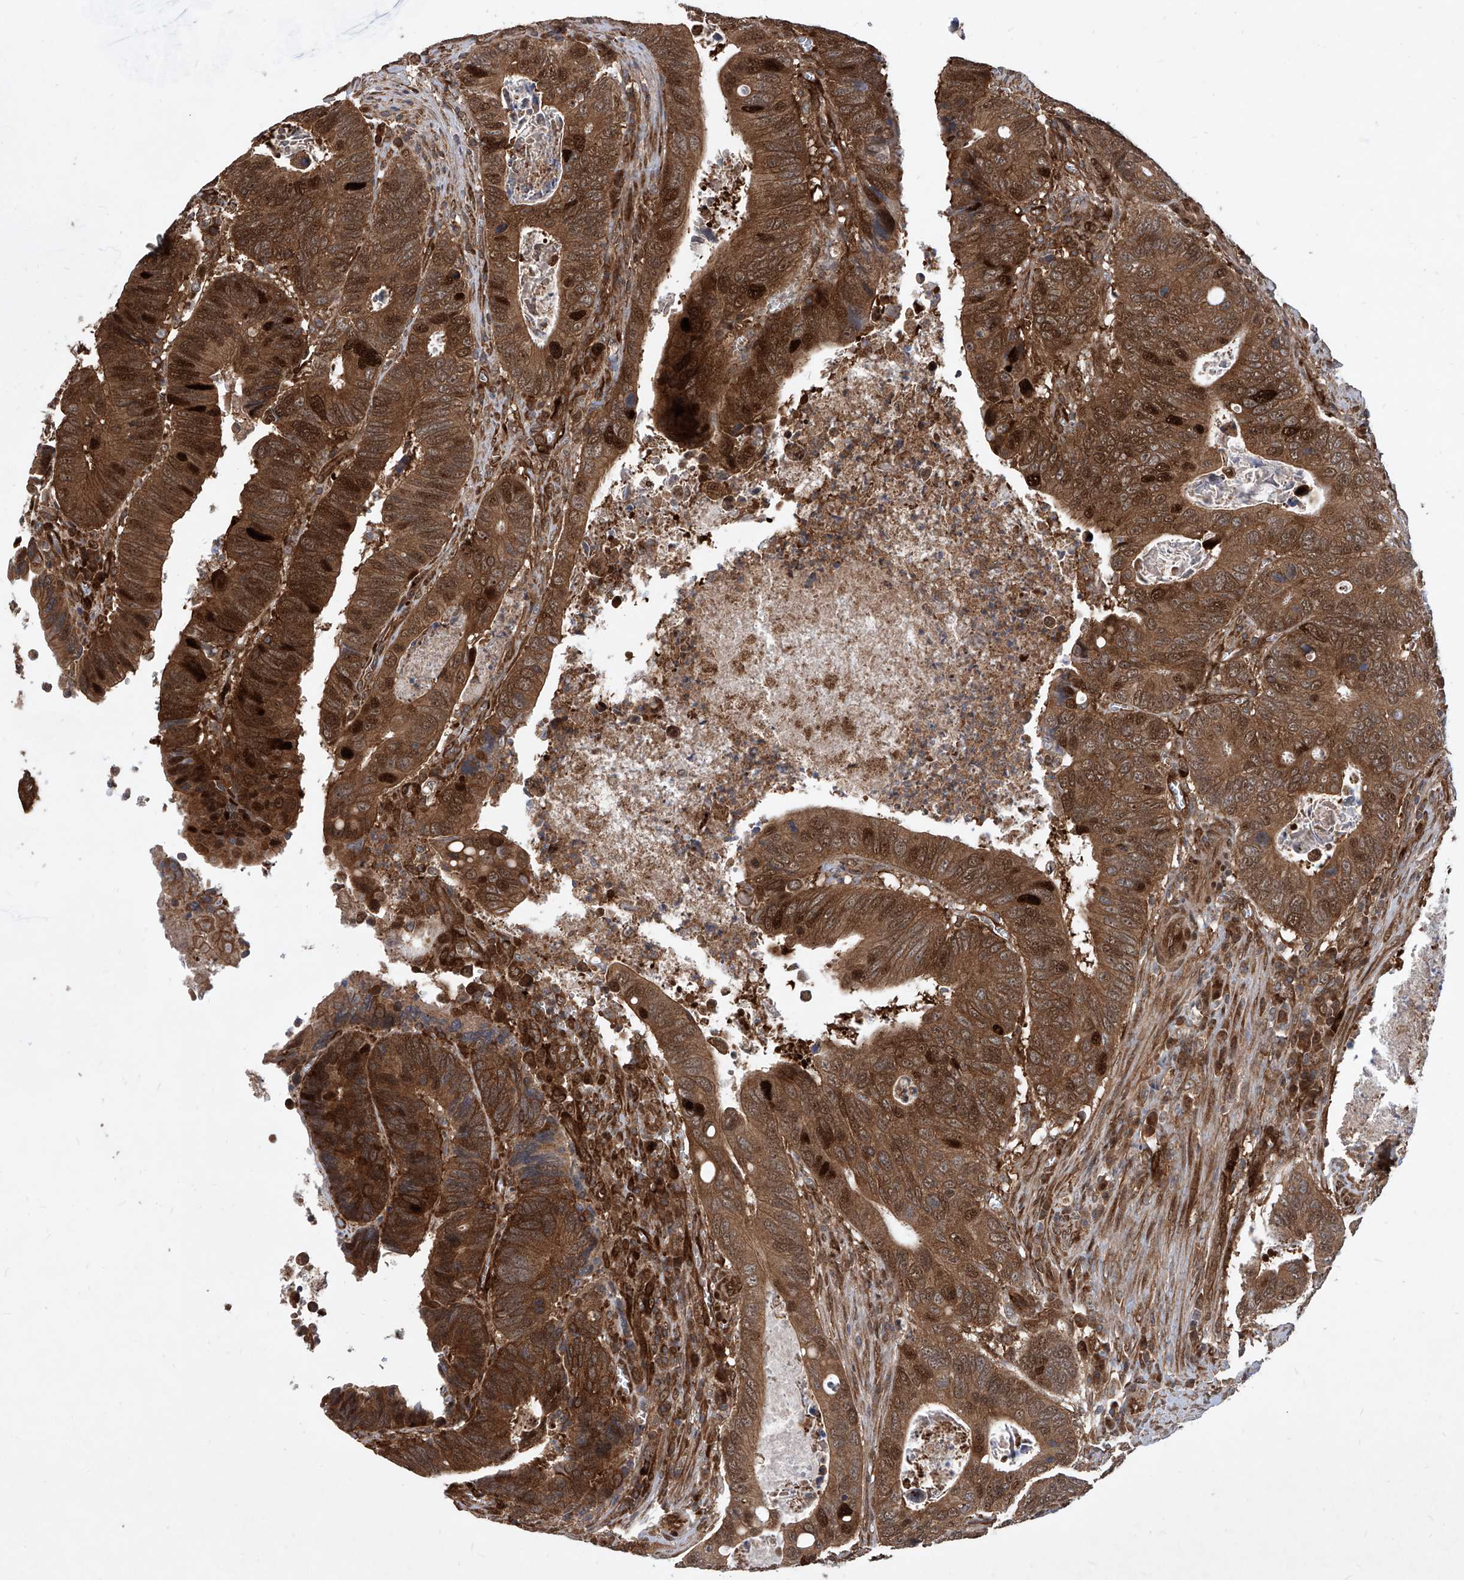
{"staining": {"intensity": "strong", "quantity": ">75%", "location": "cytoplasmic/membranous,nuclear"}, "tissue": "colorectal cancer", "cell_type": "Tumor cells", "image_type": "cancer", "snomed": [{"axis": "morphology", "description": "Adenocarcinoma, NOS"}, {"axis": "topography", "description": "Colon"}], "caption": "About >75% of tumor cells in adenocarcinoma (colorectal) exhibit strong cytoplasmic/membranous and nuclear protein expression as visualized by brown immunohistochemical staining.", "gene": "MAGED2", "patient": {"sex": "male", "age": 72}}